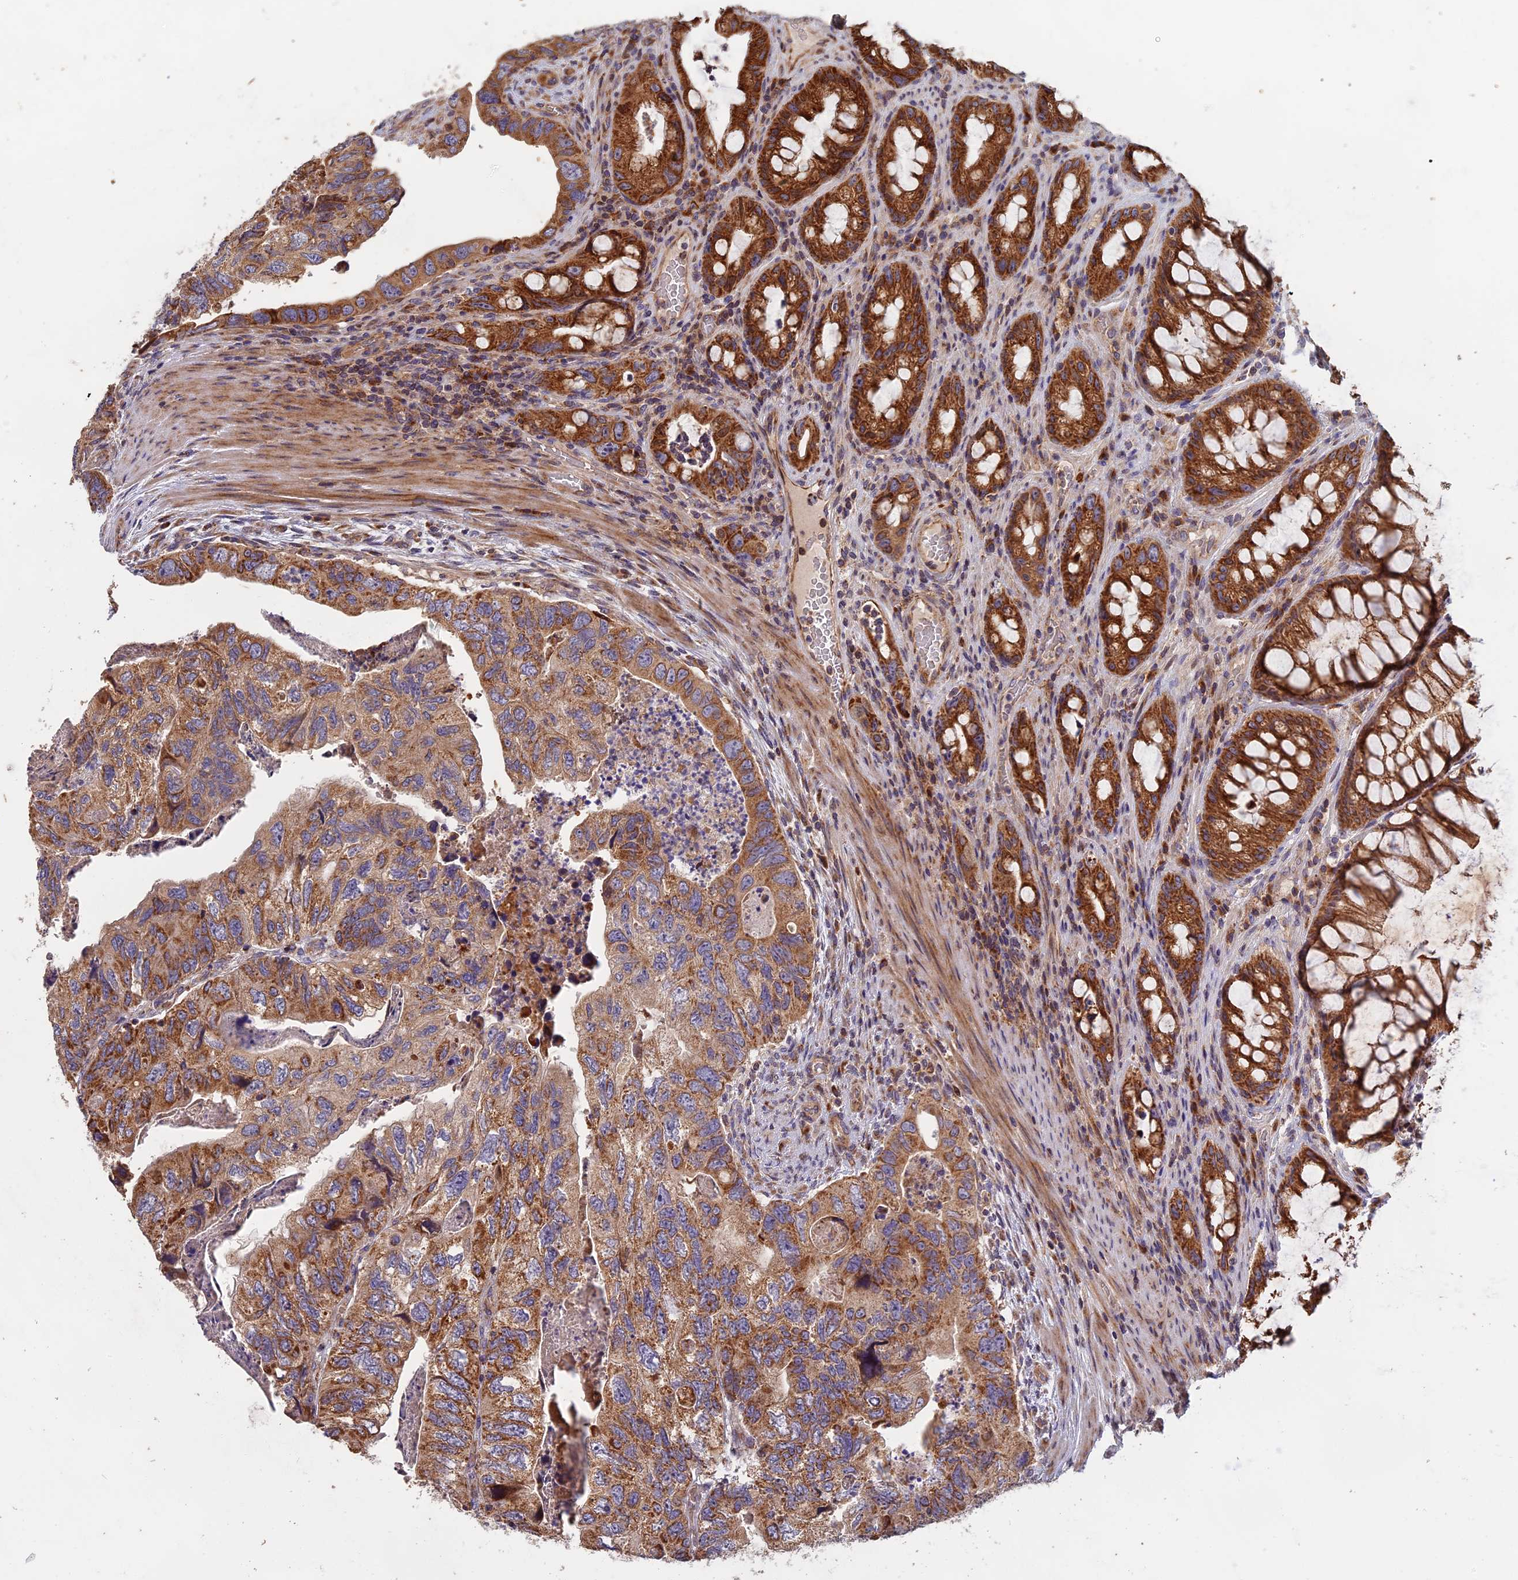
{"staining": {"intensity": "moderate", "quantity": ">75%", "location": "cytoplasmic/membranous"}, "tissue": "colorectal cancer", "cell_type": "Tumor cells", "image_type": "cancer", "snomed": [{"axis": "morphology", "description": "Adenocarcinoma, NOS"}, {"axis": "topography", "description": "Rectum"}], "caption": "Brown immunohistochemical staining in colorectal adenocarcinoma reveals moderate cytoplasmic/membranous expression in about >75% of tumor cells.", "gene": "EDAR", "patient": {"sex": "male", "age": 63}}